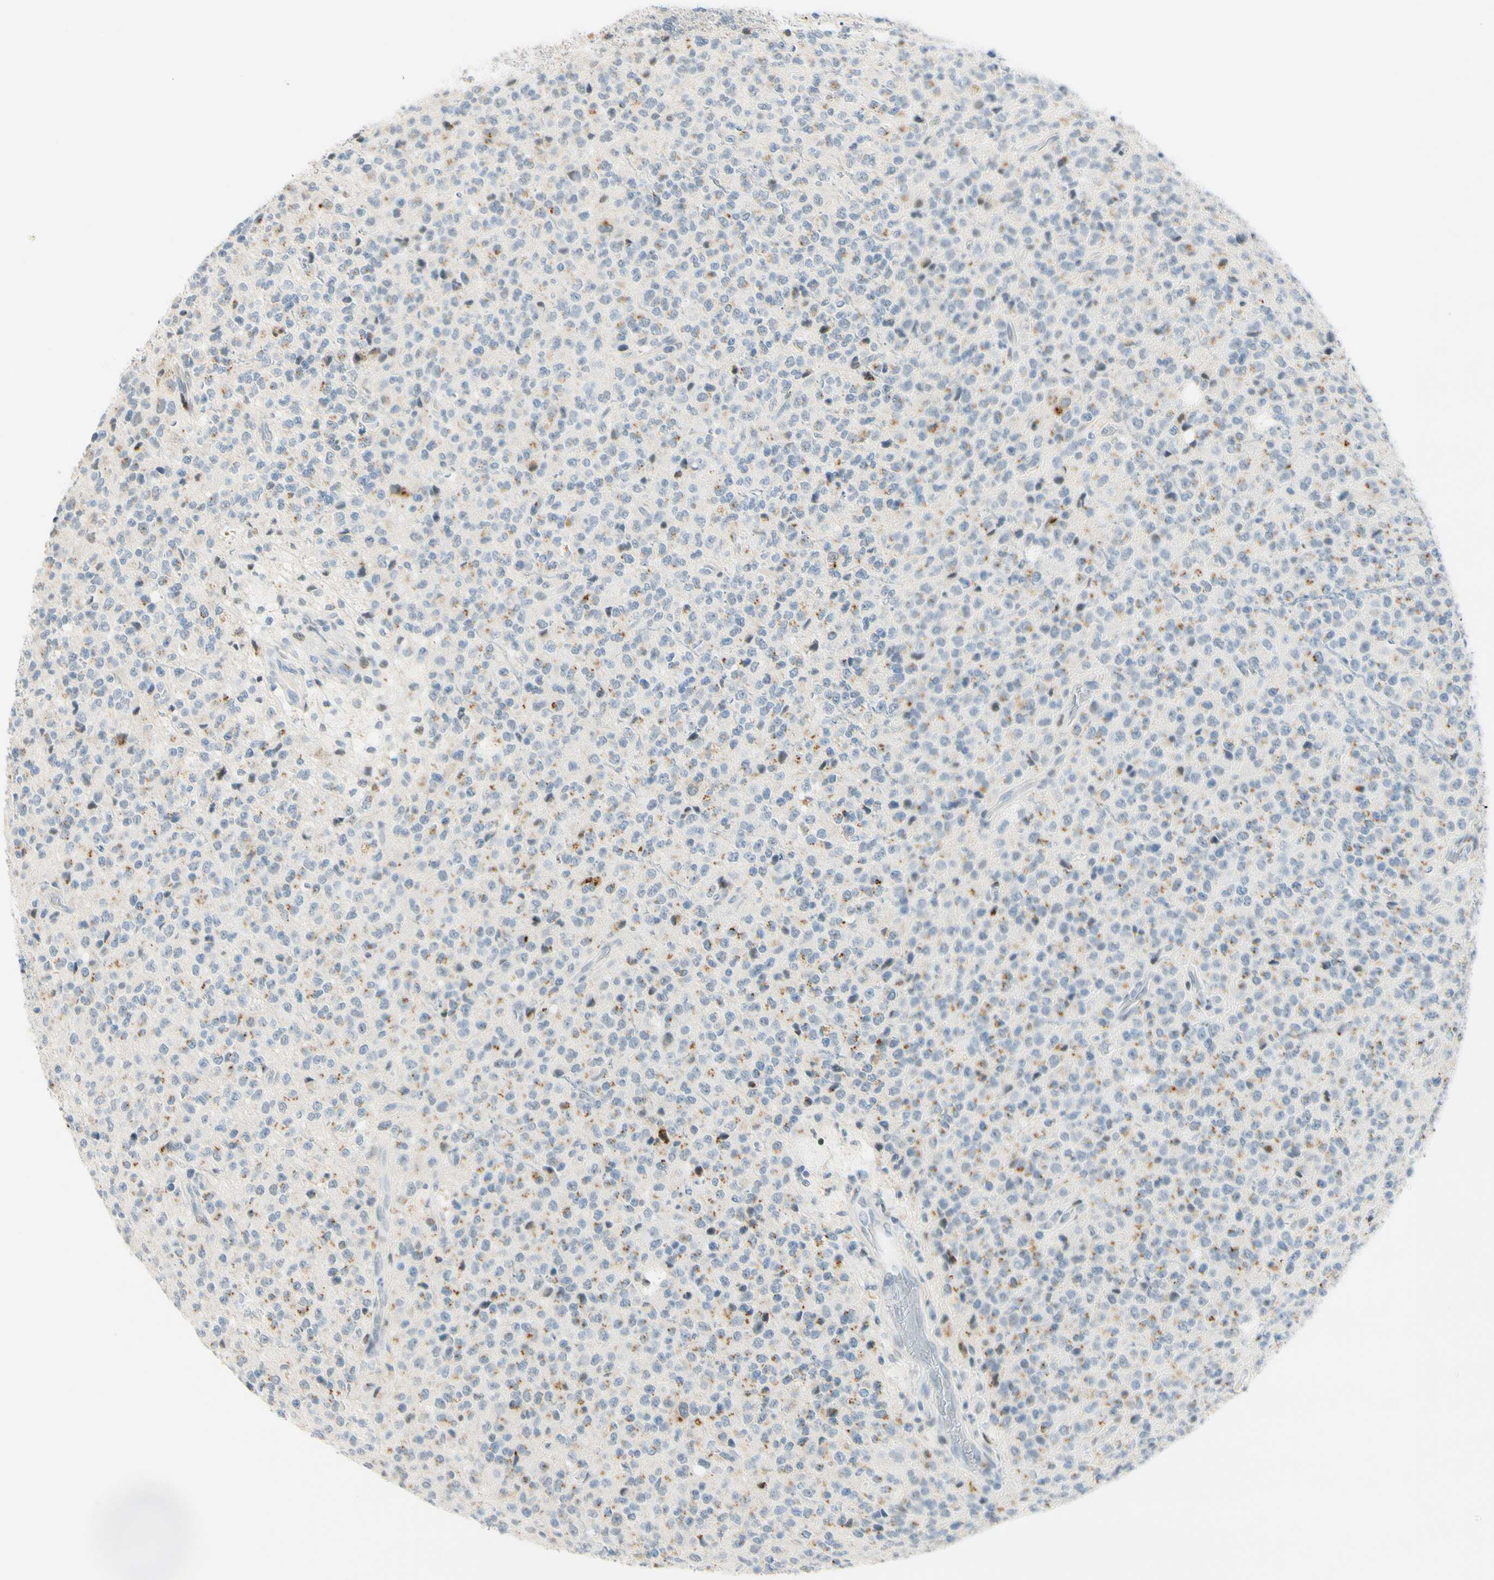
{"staining": {"intensity": "moderate", "quantity": "25%-75%", "location": "cytoplasmic/membranous"}, "tissue": "glioma", "cell_type": "Tumor cells", "image_type": "cancer", "snomed": [{"axis": "morphology", "description": "Glioma, malignant, High grade"}, {"axis": "topography", "description": "pancreas cauda"}], "caption": "A histopathology image of glioma stained for a protein demonstrates moderate cytoplasmic/membranous brown staining in tumor cells.", "gene": "B4GALNT1", "patient": {"sex": "male", "age": 60}}